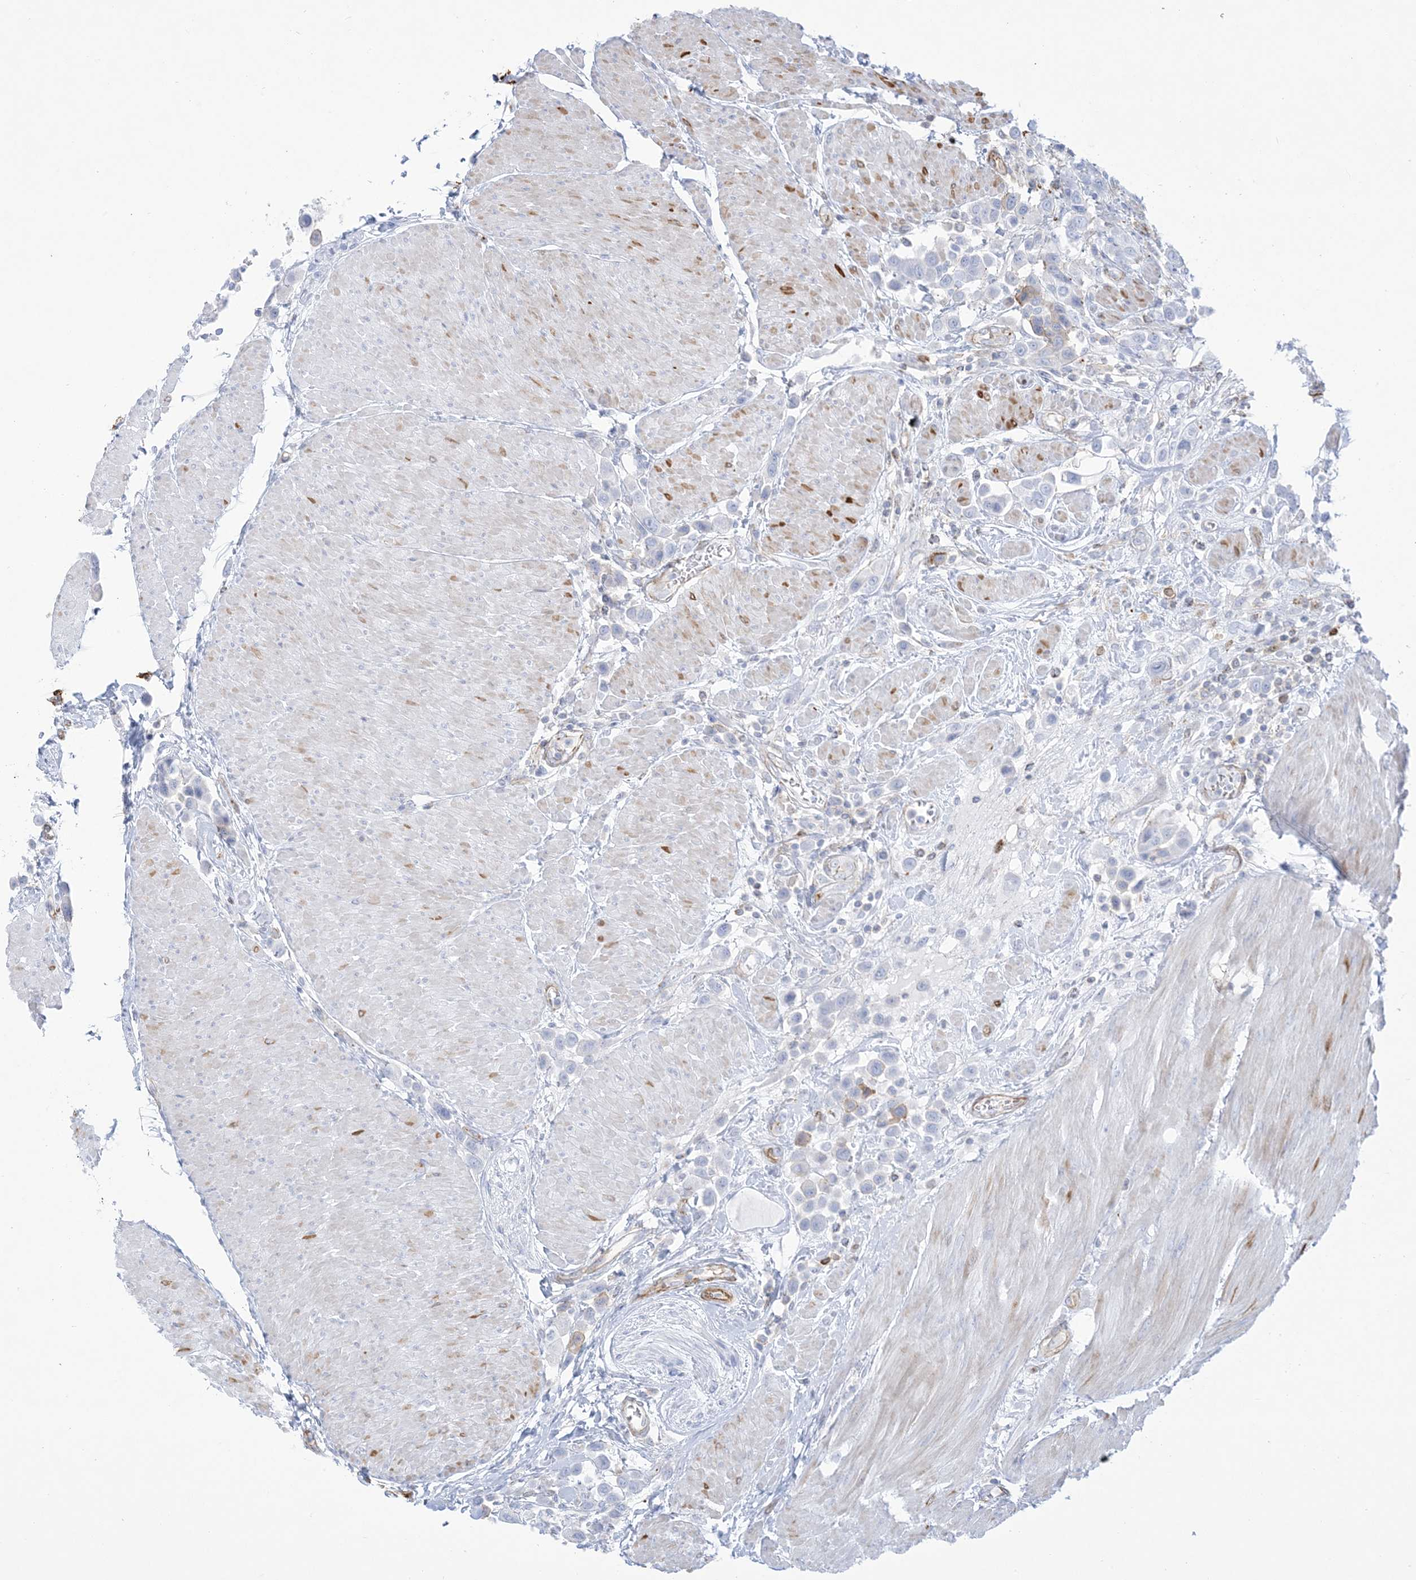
{"staining": {"intensity": "negative", "quantity": "none", "location": "none"}, "tissue": "urothelial cancer", "cell_type": "Tumor cells", "image_type": "cancer", "snomed": [{"axis": "morphology", "description": "Urothelial carcinoma, High grade"}, {"axis": "topography", "description": "Urinary bladder"}], "caption": "DAB immunohistochemical staining of urothelial carcinoma (high-grade) shows no significant expression in tumor cells. Brightfield microscopy of immunohistochemistry stained with DAB (brown) and hematoxylin (blue), captured at high magnification.", "gene": "B3GNT7", "patient": {"sex": "male", "age": 50}}